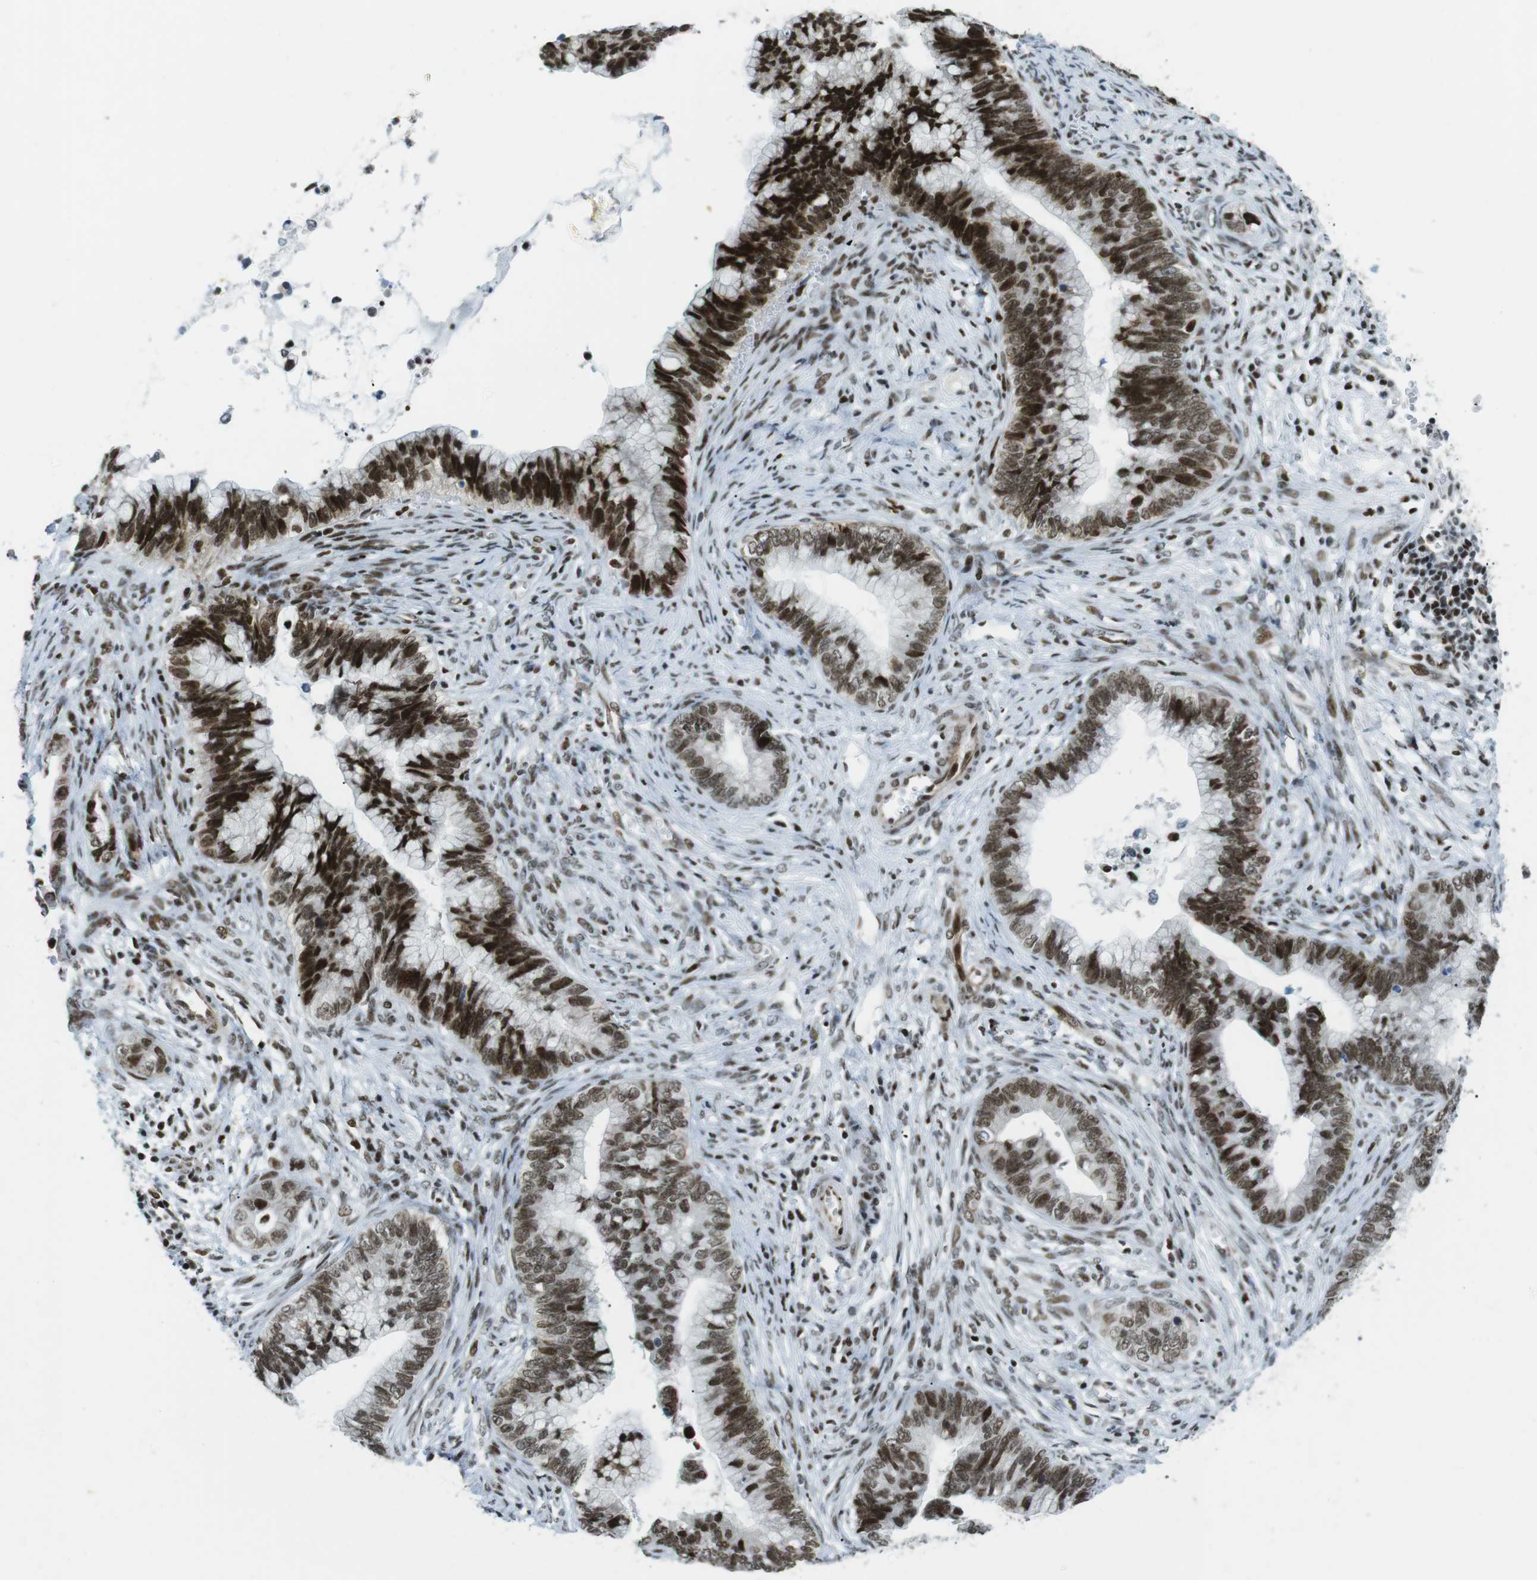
{"staining": {"intensity": "strong", "quantity": ">75%", "location": "nuclear"}, "tissue": "cervical cancer", "cell_type": "Tumor cells", "image_type": "cancer", "snomed": [{"axis": "morphology", "description": "Adenocarcinoma, NOS"}, {"axis": "topography", "description": "Cervix"}], "caption": "Immunohistochemistry image of neoplastic tissue: human adenocarcinoma (cervical) stained using IHC demonstrates high levels of strong protein expression localized specifically in the nuclear of tumor cells, appearing as a nuclear brown color.", "gene": "ARID1A", "patient": {"sex": "female", "age": 44}}